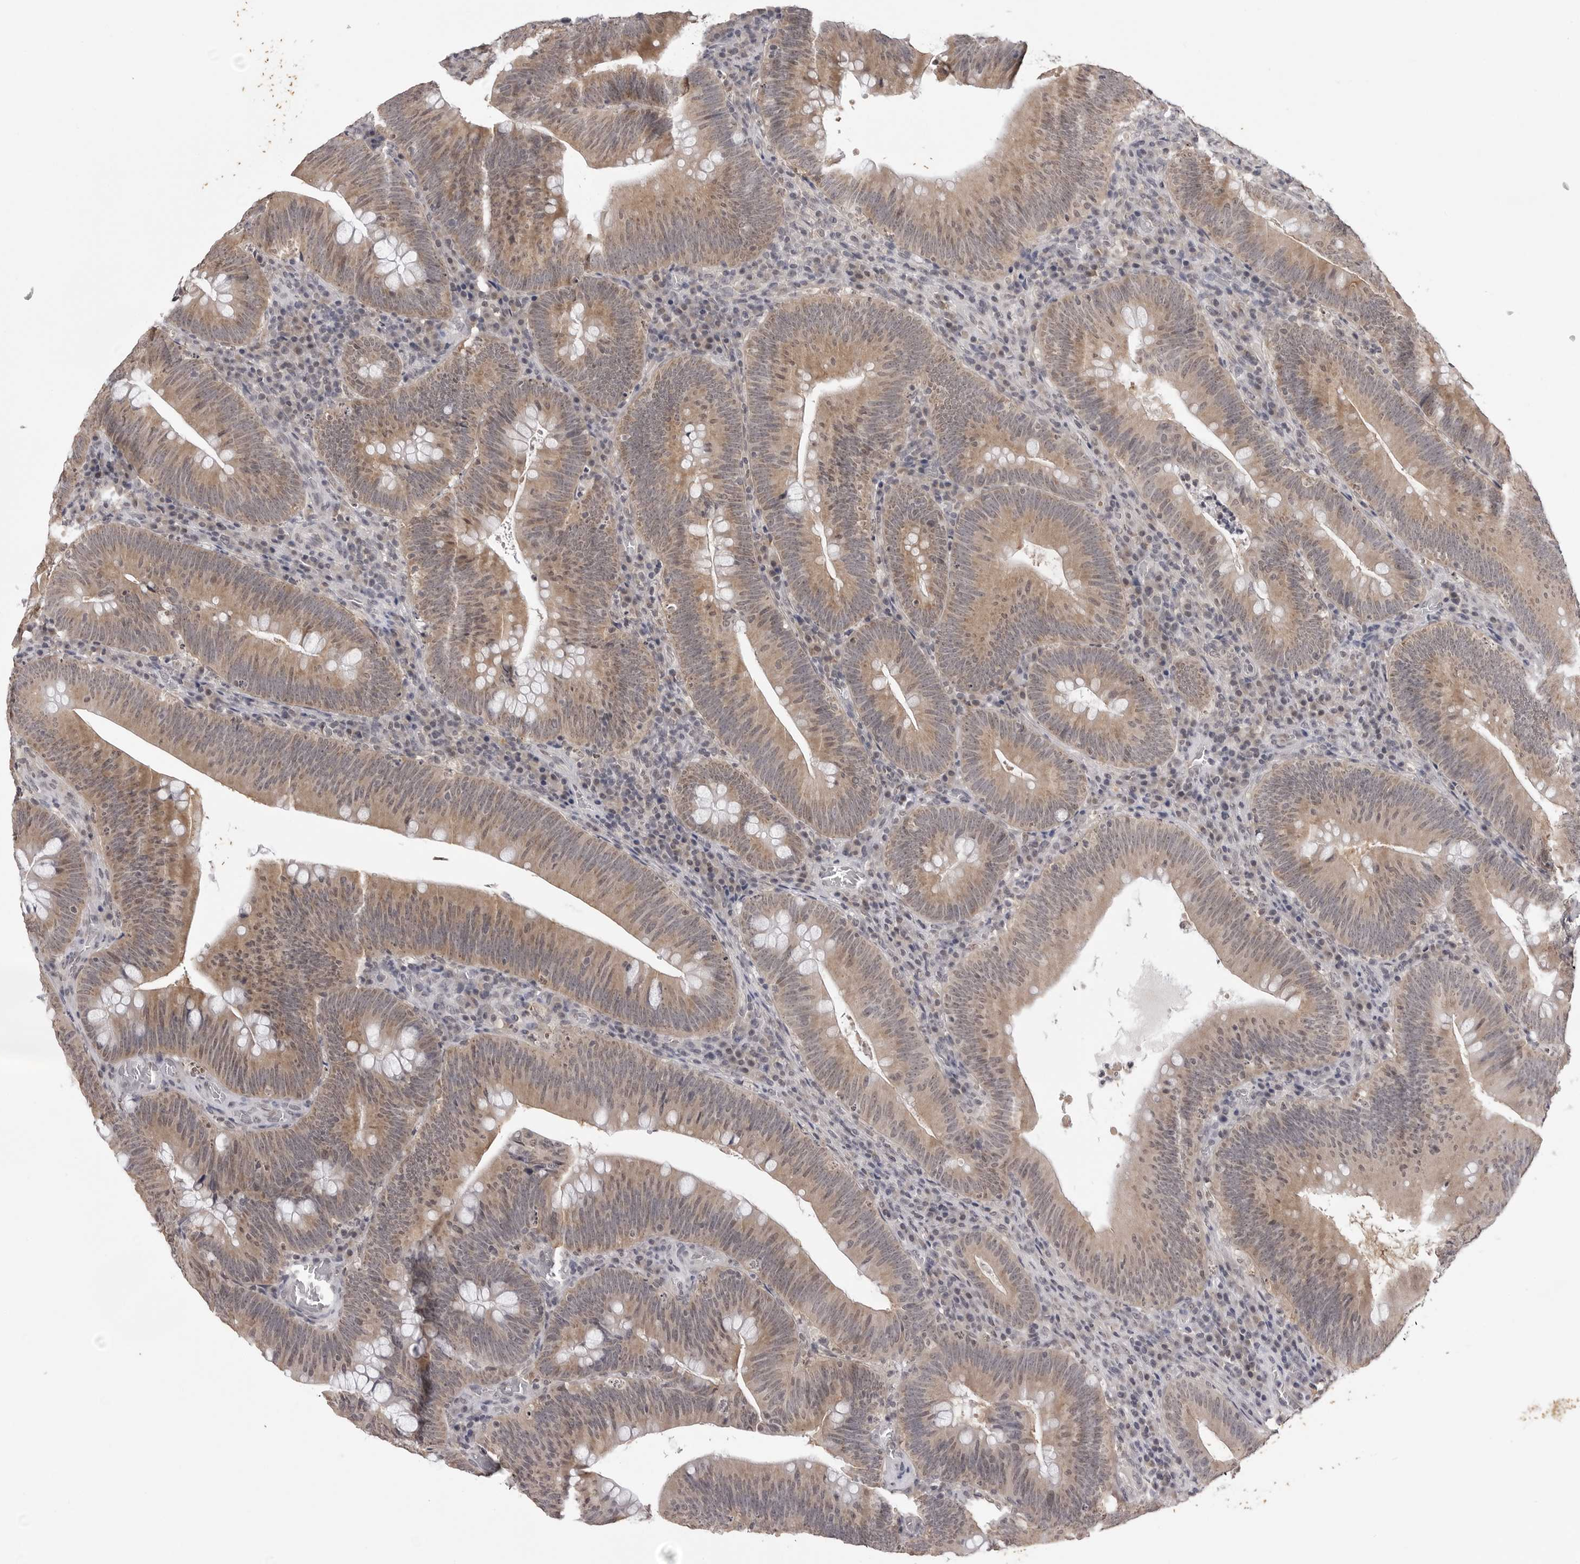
{"staining": {"intensity": "weak", "quantity": ">75%", "location": "cytoplasmic/membranous"}, "tissue": "colorectal cancer", "cell_type": "Tumor cells", "image_type": "cancer", "snomed": [{"axis": "morphology", "description": "Normal tissue, NOS"}, {"axis": "topography", "description": "Colon"}], "caption": "Protein expression analysis of colorectal cancer reveals weak cytoplasmic/membranous positivity in approximately >75% of tumor cells. The protein of interest is shown in brown color, while the nuclei are stained blue.", "gene": "CDK20", "patient": {"sex": "female", "age": 82}}